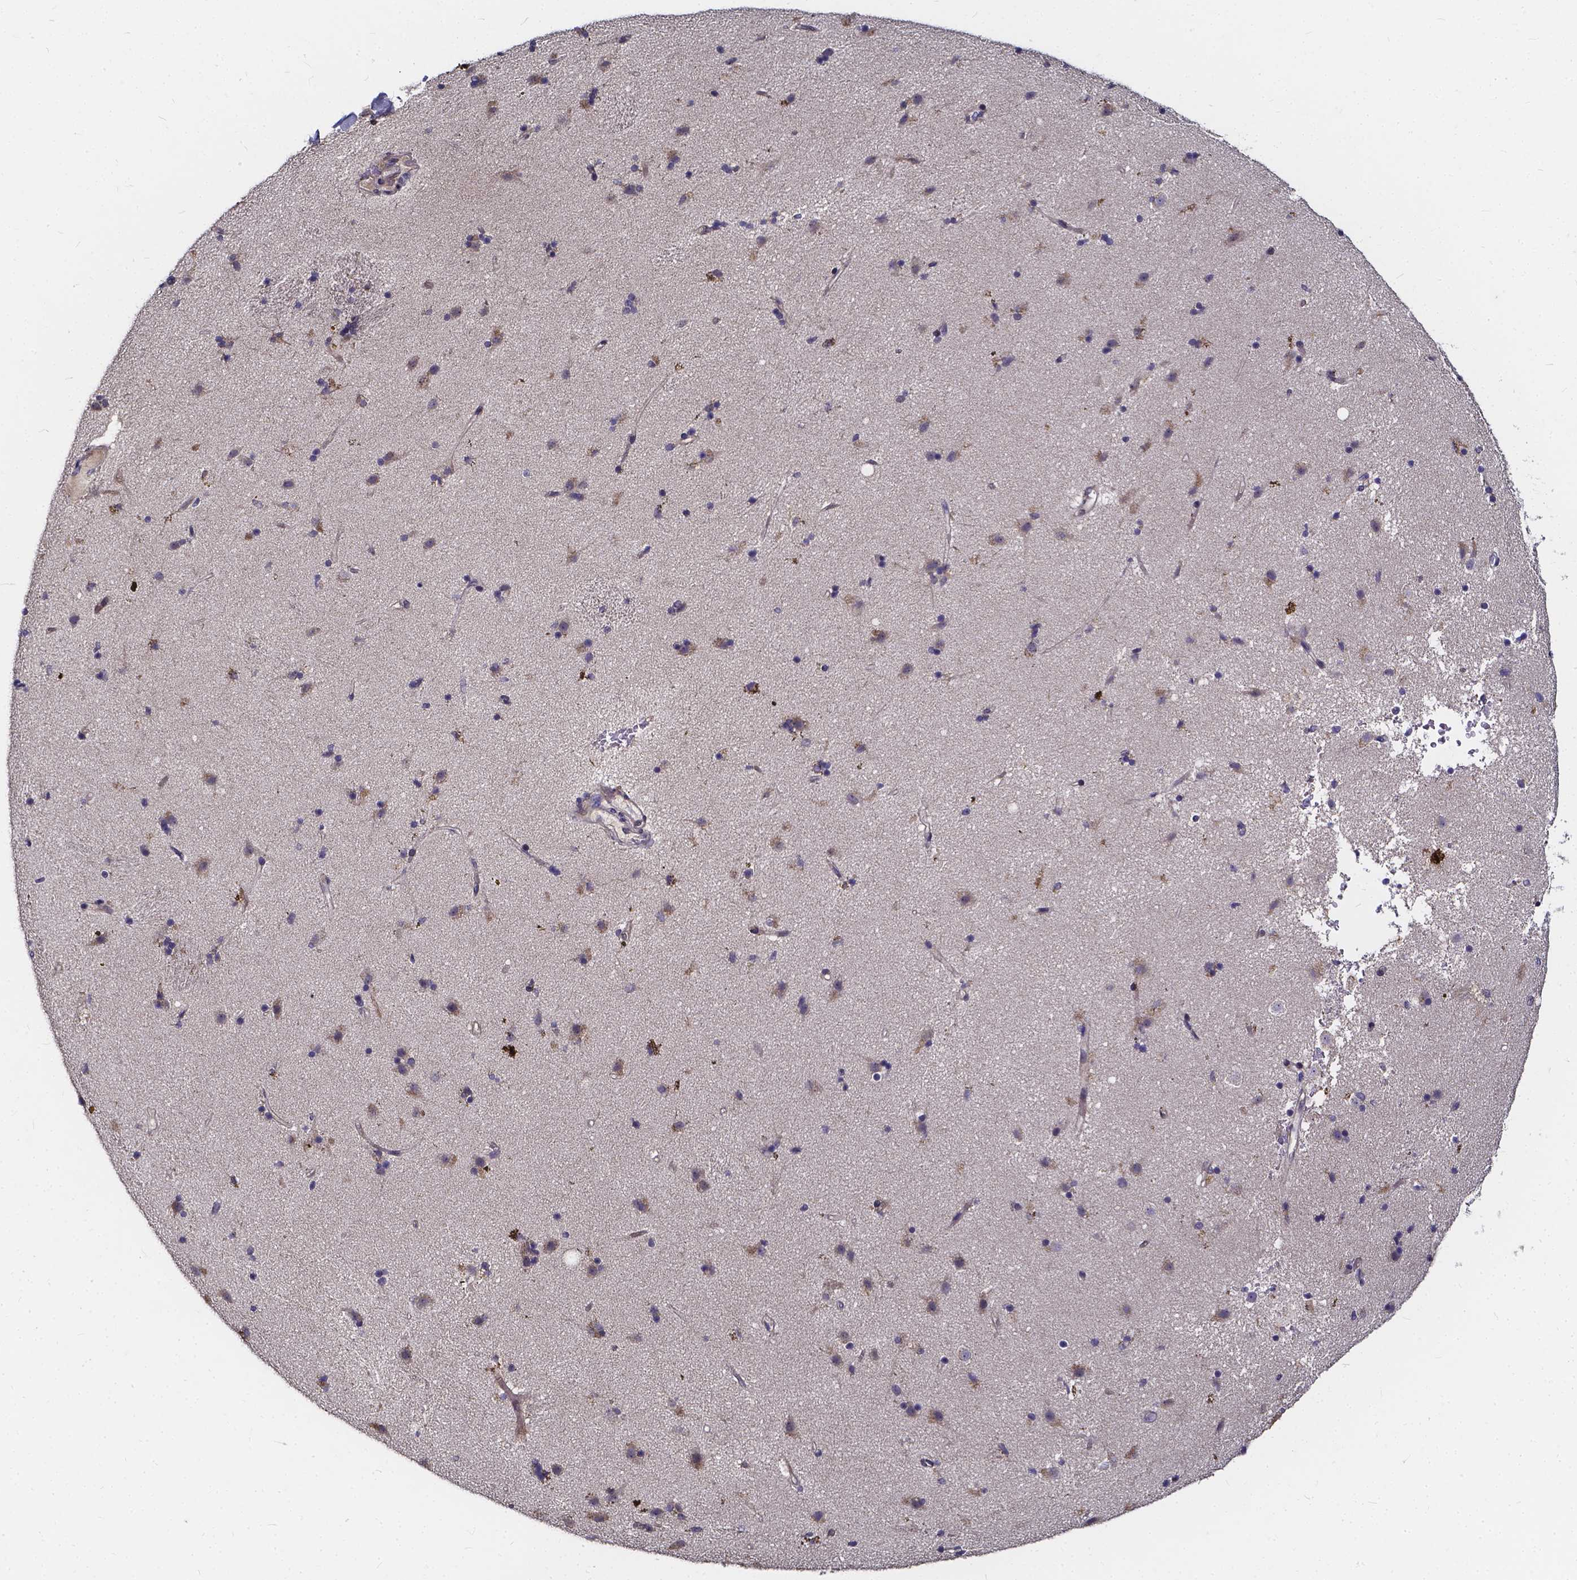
{"staining": {"intensity": "weak", "quantity": "<25%", "location": "cytoplasmic/membranous"}, "tissue": "caudate", "cell_type": "Glial cells", "image_type": "normal", "snomed": [{"axis": "morphology", "description": "Normal tissue, NOS"}, {"axis": "topography", "description": "Lateral ventricle wall"}], "caption": "The micrograph demonstrates no significant staining in glial cells of caudate. (DAB immunohistochemistry (IHC) with hematoxylin counter stain).", "gene": "SOWAHA", "patient": {"sex": "female", "age": 71}}